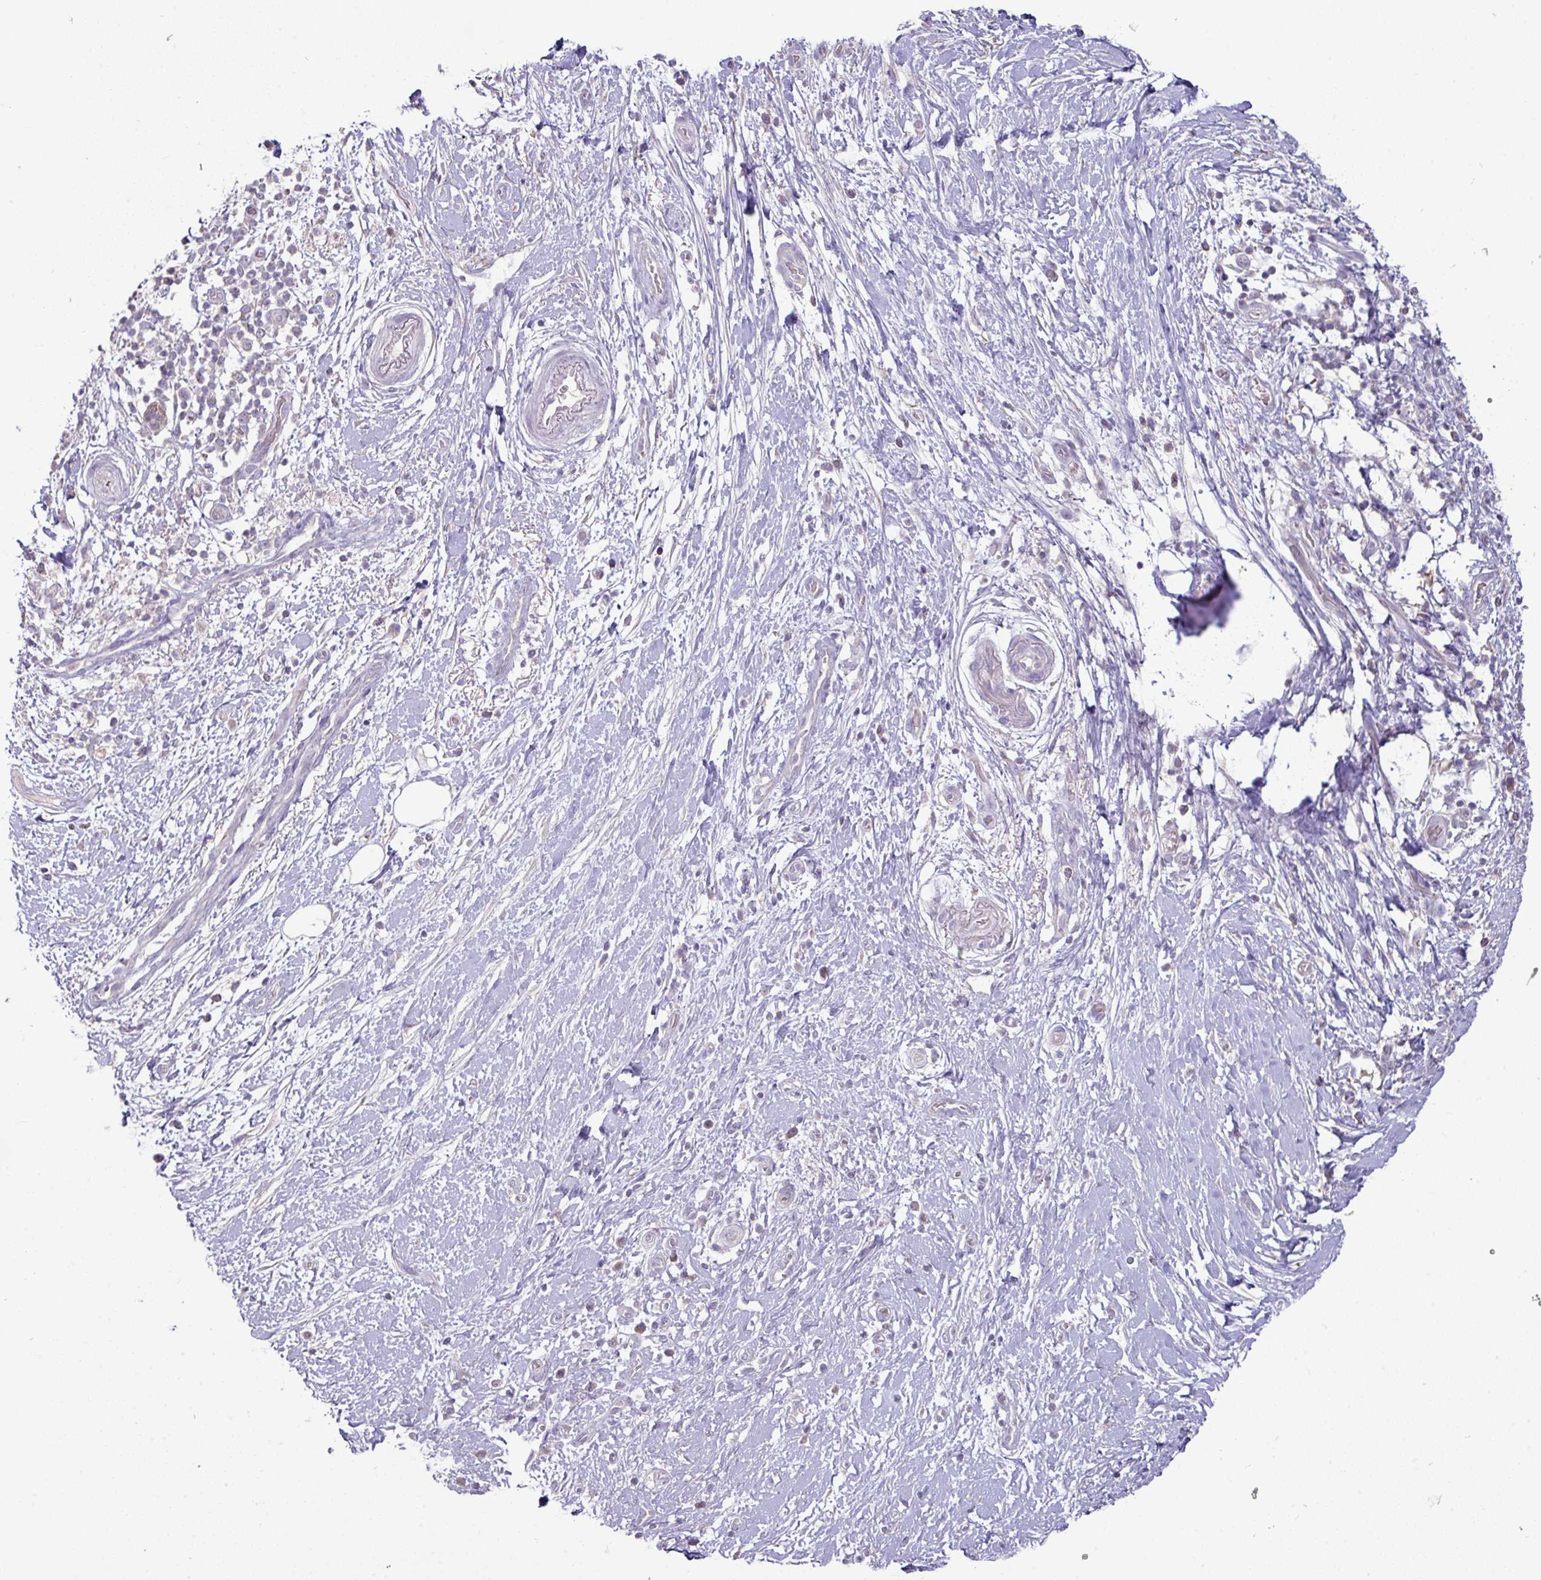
{"staining": {"intensity": "weak", "quantity": "<25%", "location": "cytoplasmic/membranous"}, "tissue": "pancreatic cancer", "cell_type": "Tumor cells", "image_type": "cancer", "snomed": [{"axis": "morphology", "description": "Adenocarcinoma, NOS"}, {"axis": "topography", "description": "Pancreas"}], "caption": "Immunohistochemical staining of pancreatic cancer exhibits no significant expression in tumor cells.", "gene": "TRAPPC1", "patient": {"sex": "female", "age": 72}}